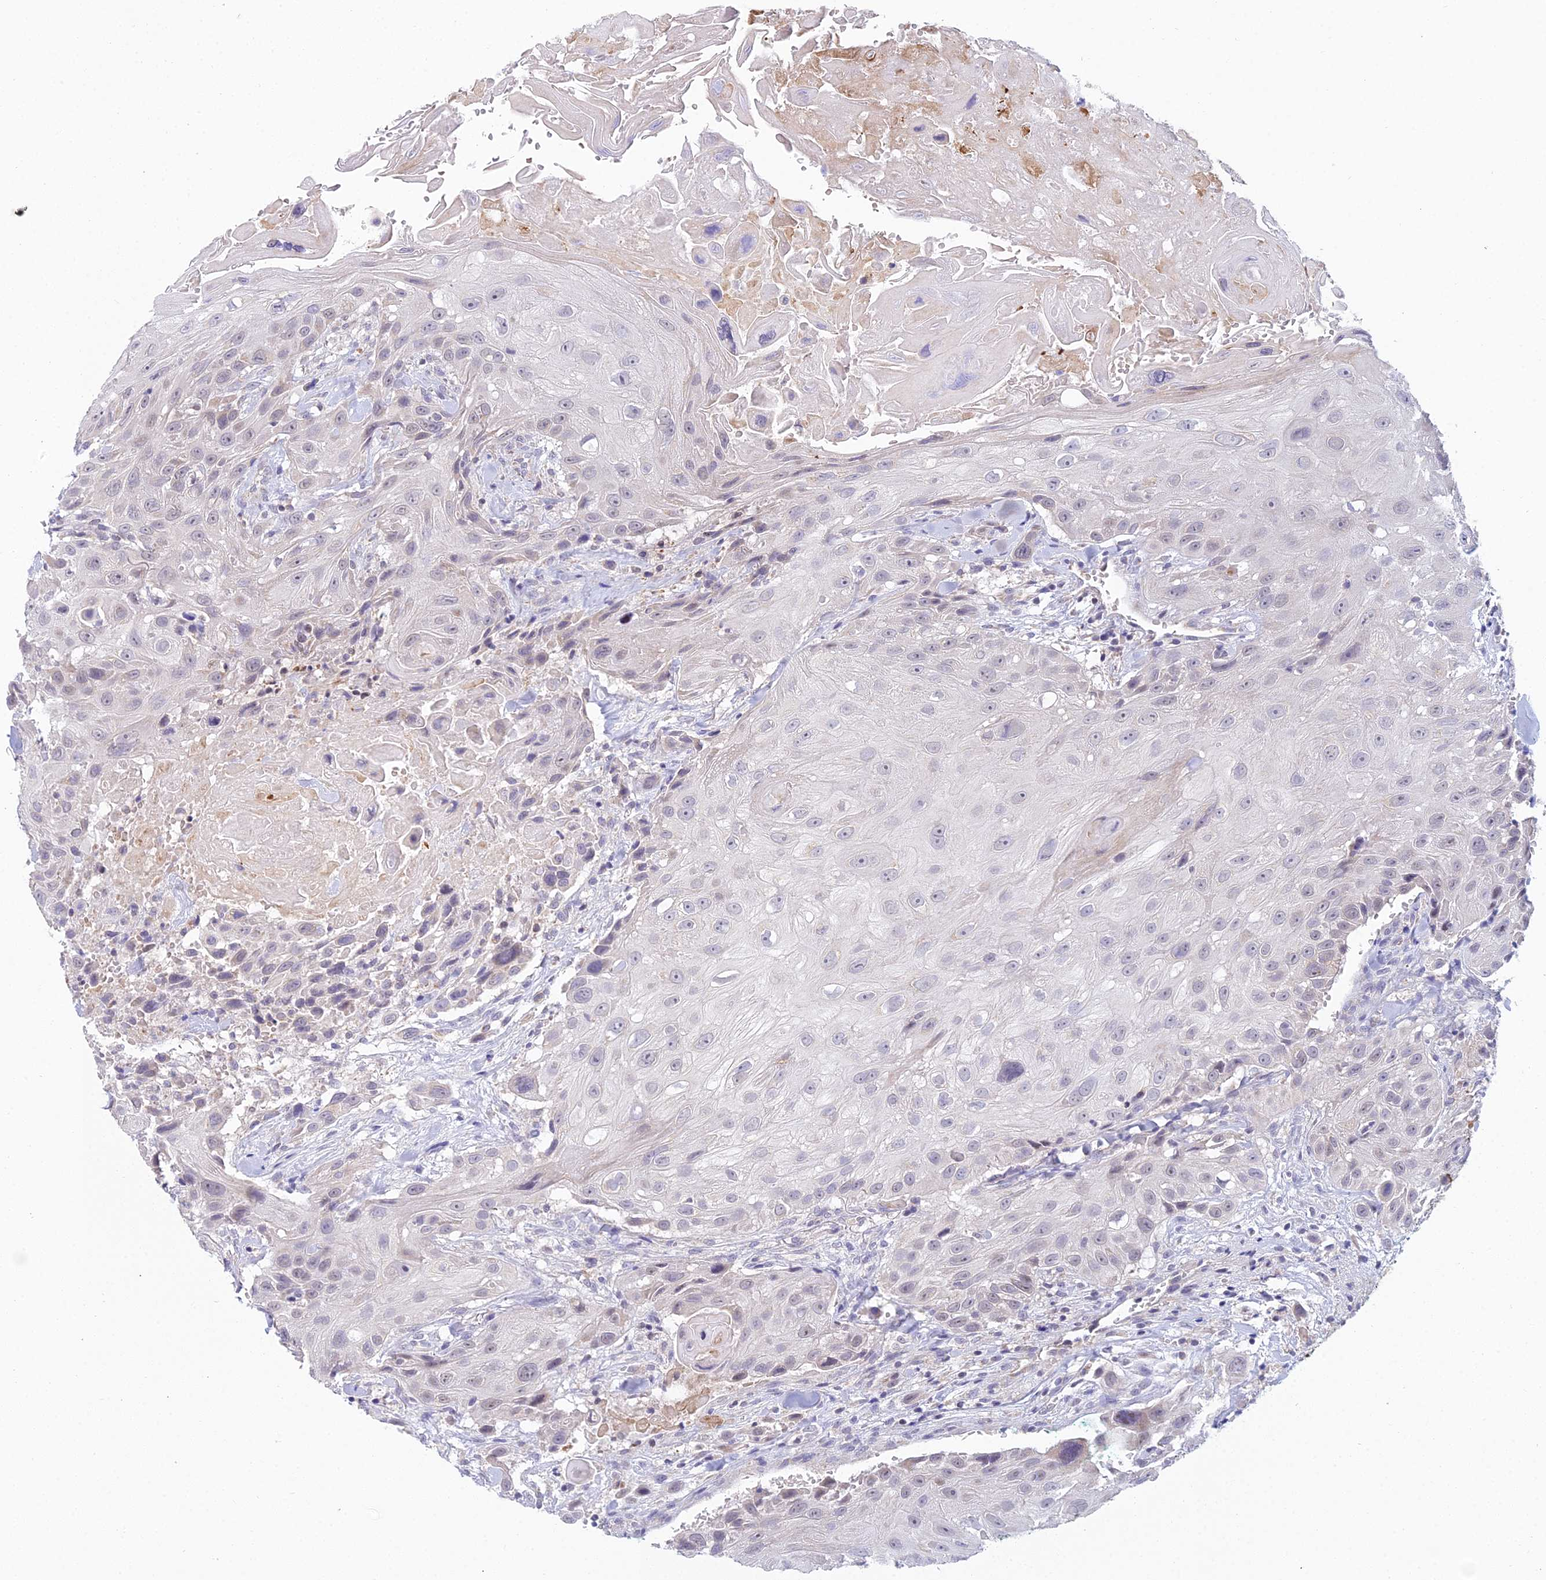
{"staining": {"intensity": "negative", "quantity": "none", "location": "none"}, "tissue": "head and neck cancer", "cell_type": "Tumor cells", "image_type": "cancer", "snomed": [{"axis": "morphology", "description": "Squamous cell carcinoma, NOS"}, {"axis": "topography", "description": "Head-Neck"}], "caption": "DAB immunohistochemical staining of head and neck cancer (squamous cell carcinoma) shows no significant staining in tumor cells. The staining was performed using DAB to visualize the protein expression in brown, while the nuclei were stained in blue with hematoxylin (Magnification: 20x).", "gene": "CFAP206", "patient": {"sex": "male", "age": 81}}